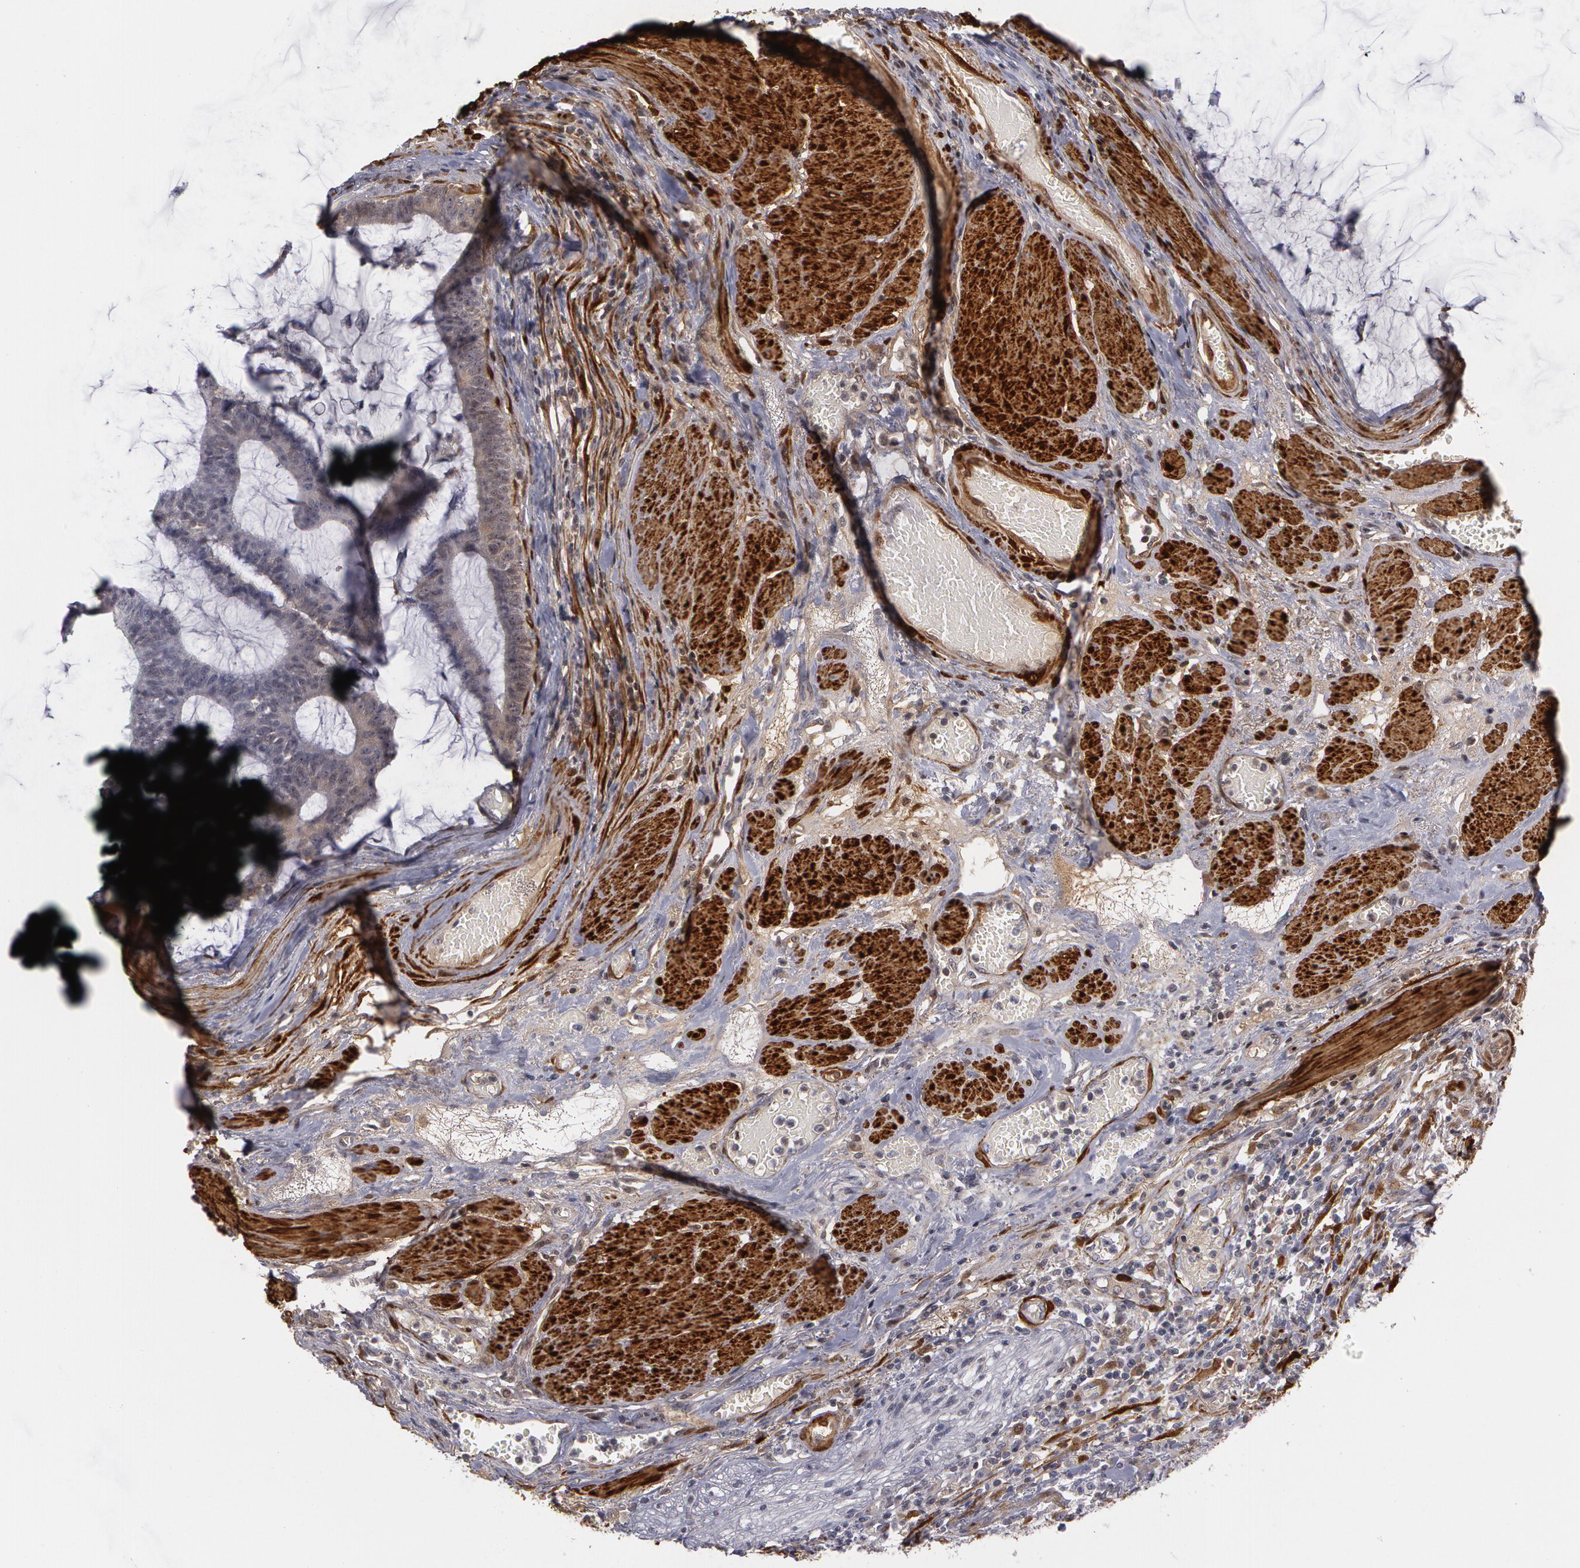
{"staining": {"intensity": "weak", "quantity": "<25%", "location": "cytoplasmic/membranous"}, "tissue": "colorectal cancer", "cell_type": "Tumor cells", "image_type": "cancer", "snomed": [{"axis": "morphology", "description": "Adenocarcinoma, NOS"}, {"axis": "topography", "description": "Colon"}], "caption": "Protein analysis of adenocarcinoma (colorectal) shows no significant staining in tumor cells.", "gene": "TAGLN", "patient": {"sex": "female", "age": 84}}